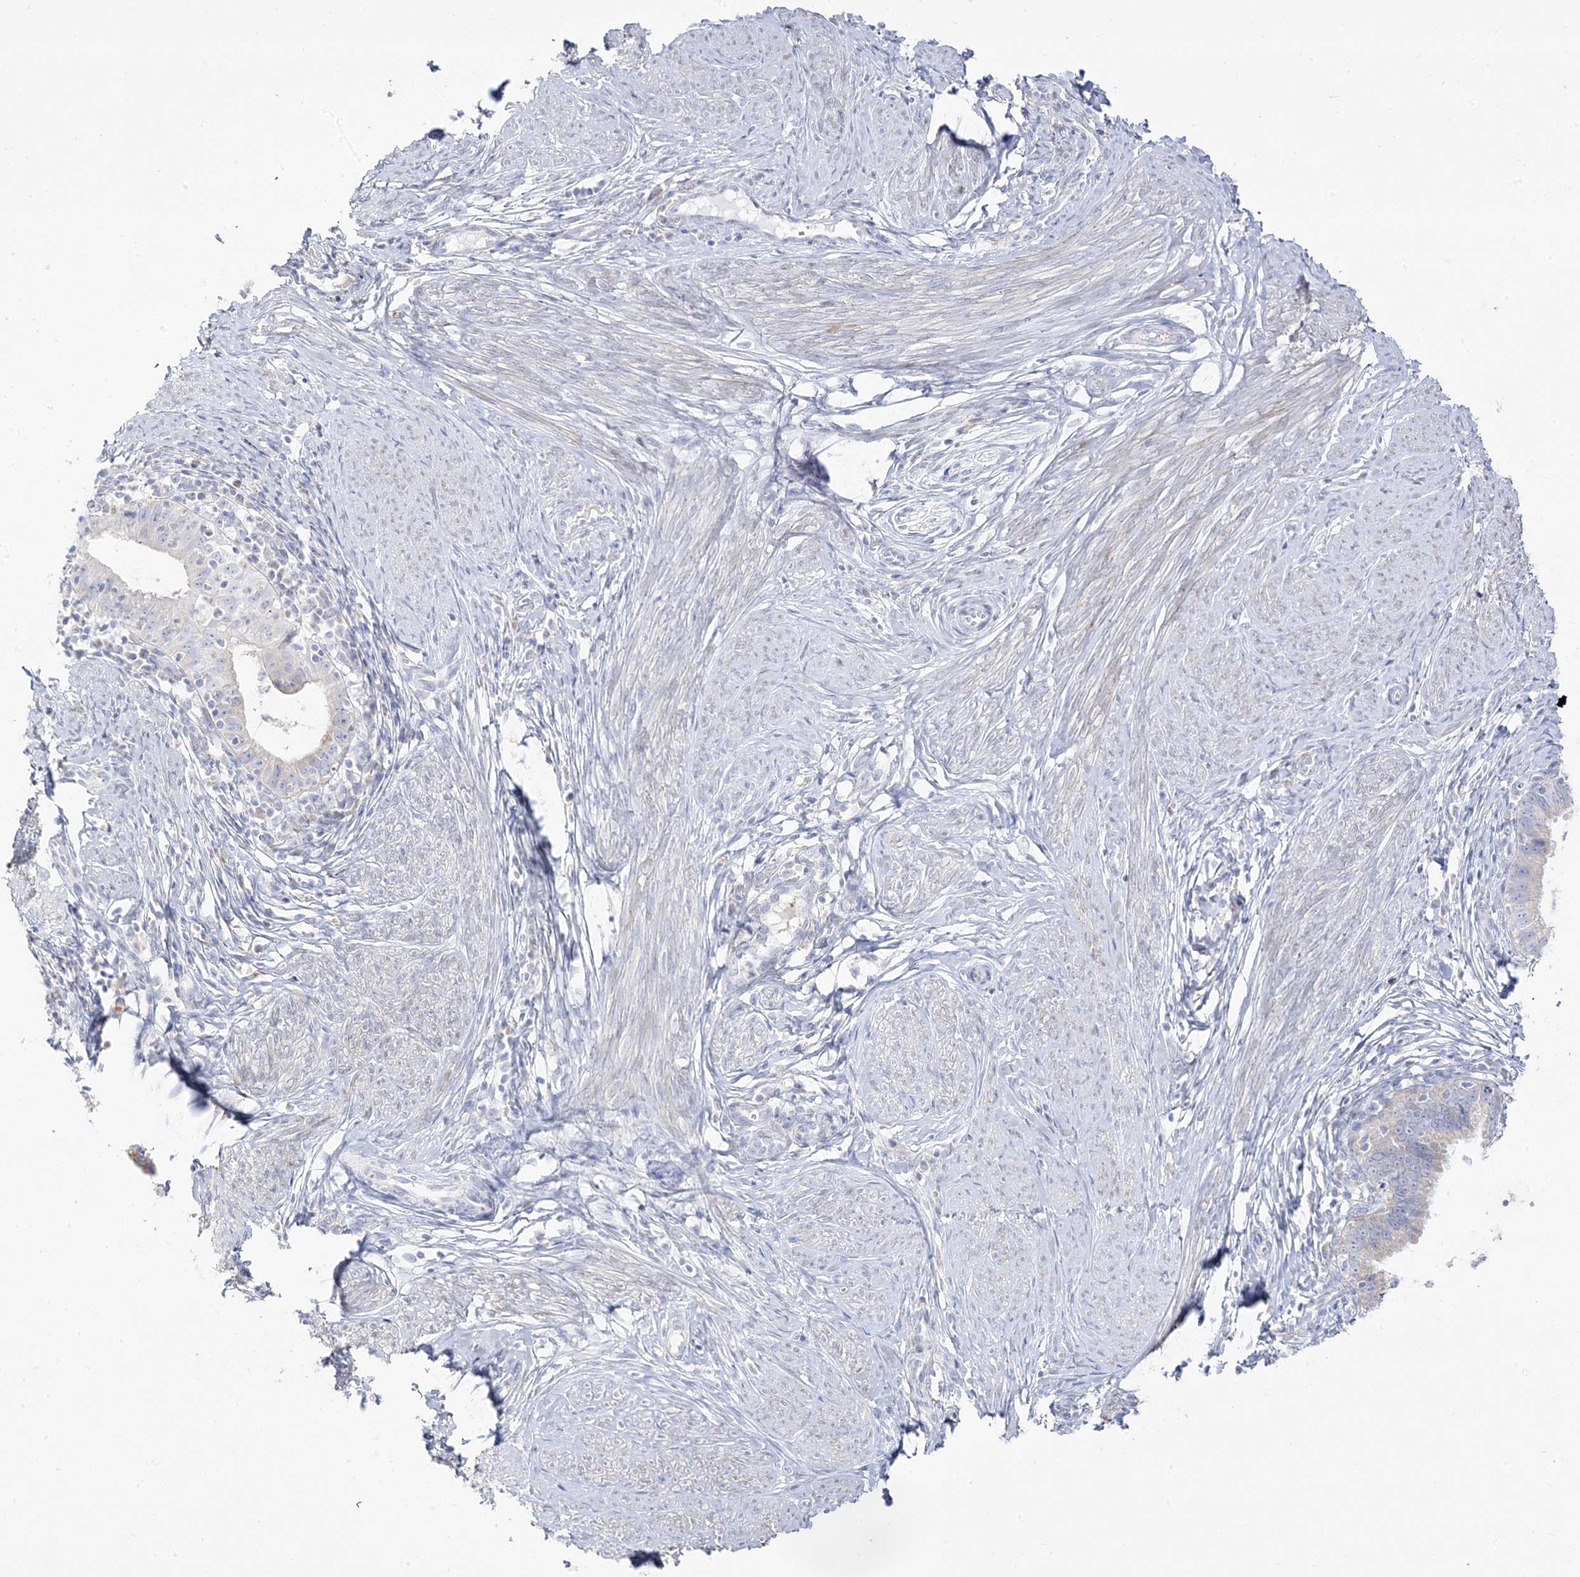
{"staining": {"intensity": "negative", "quantity": "none", "location": "none"}, "tissue": "cervical cancer", "cell_type": "Tumor cells", "image_type": "cancer", "snomed": [{"axis": "morphology", "description": "Adenocarcinoma, NOS"}, {"axis": "topography", "description": "Cervix"}], "caption": "Micrograph shows no significant protein expression in tumor cells of cervical cancer (adenocarcinoma).", "gene": "TRANK1", "patient": {"sex": "female", "age": 36}}